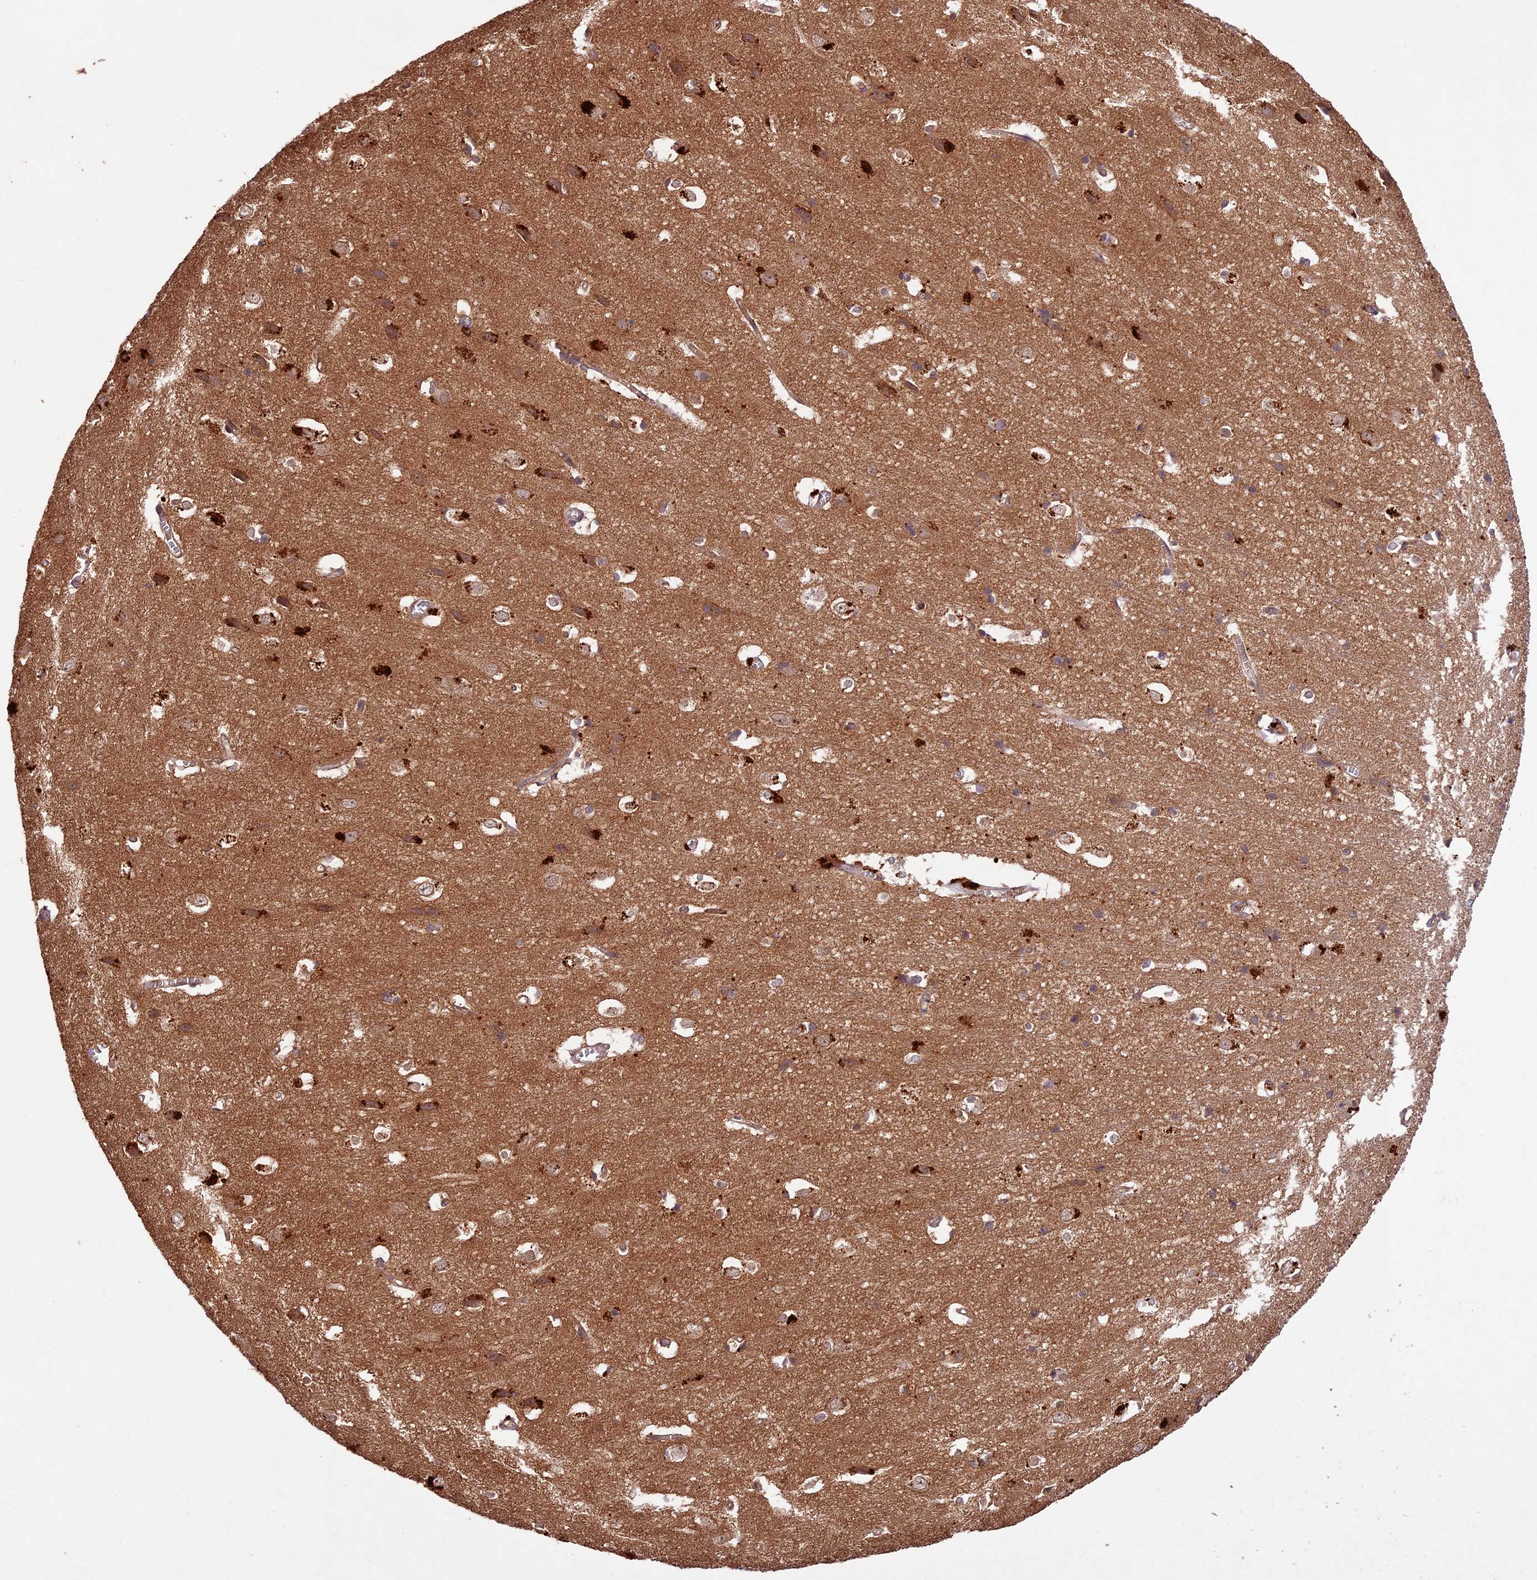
{"staining": {"intensity": "weak", "quantity": ">75%", "location": "cytoplasmic/membranous"}, "tissue": "cerebral cortex", "cell_type": "Endothelial cells", "image_type": "normal", "snomed": [{"axis": "morphology", "description": "Normal tissue, NOS"}, {"axis": "topography", "description": "Cerebral cortex"}], "caption": "Immunohistochemistry (IHC) of normal human cerebral cortex reveals low levels of weak cytoplasmic/membranous expression in approximately >75% of endothelial cells. (DAB = brown stain, brightfield microscopy at high magnification).", "gene": "CHAC1", "patient": {"sex": "male", "age": 54}}